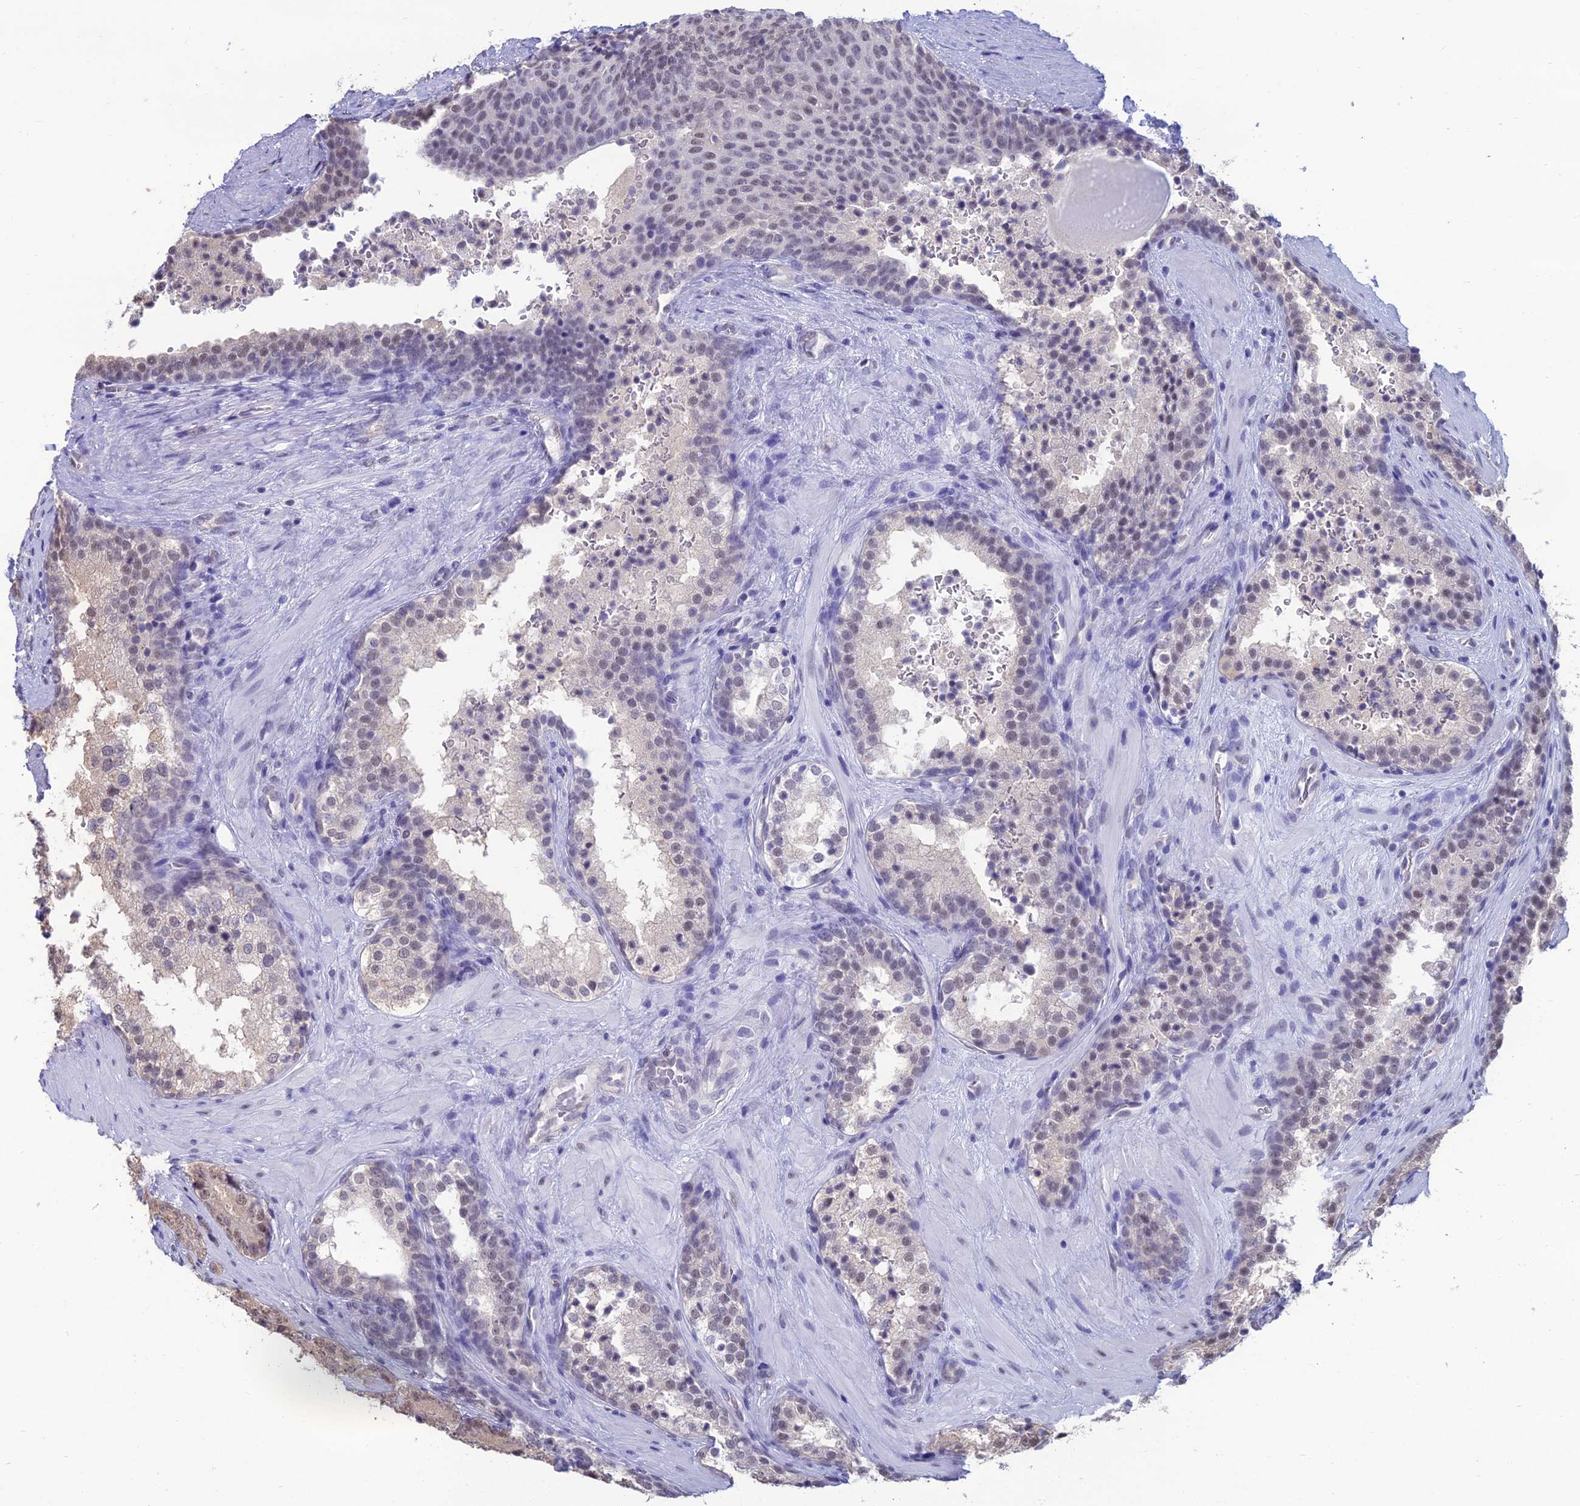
{"staining": {"intensity": "weak", "quantity": "25%-75%", "location": "nuclear"}, "tissue": "prostate cancer", "cell_type": "Tumor cells", "image_type": "cancer", "snomed": [{"axis": "morphology", "description": "Adenocarcinoma, High grade"}, {"axis": "topography", "description": "Prostate"}], "caption": "A micrograph of prostate cancer (high-grade adenocarcinoma) stained for a protein displays weak nuclear brown staining in tumor cells.", "gene": "SRSF7", "patient": {"sex": "male", "age": 56}}